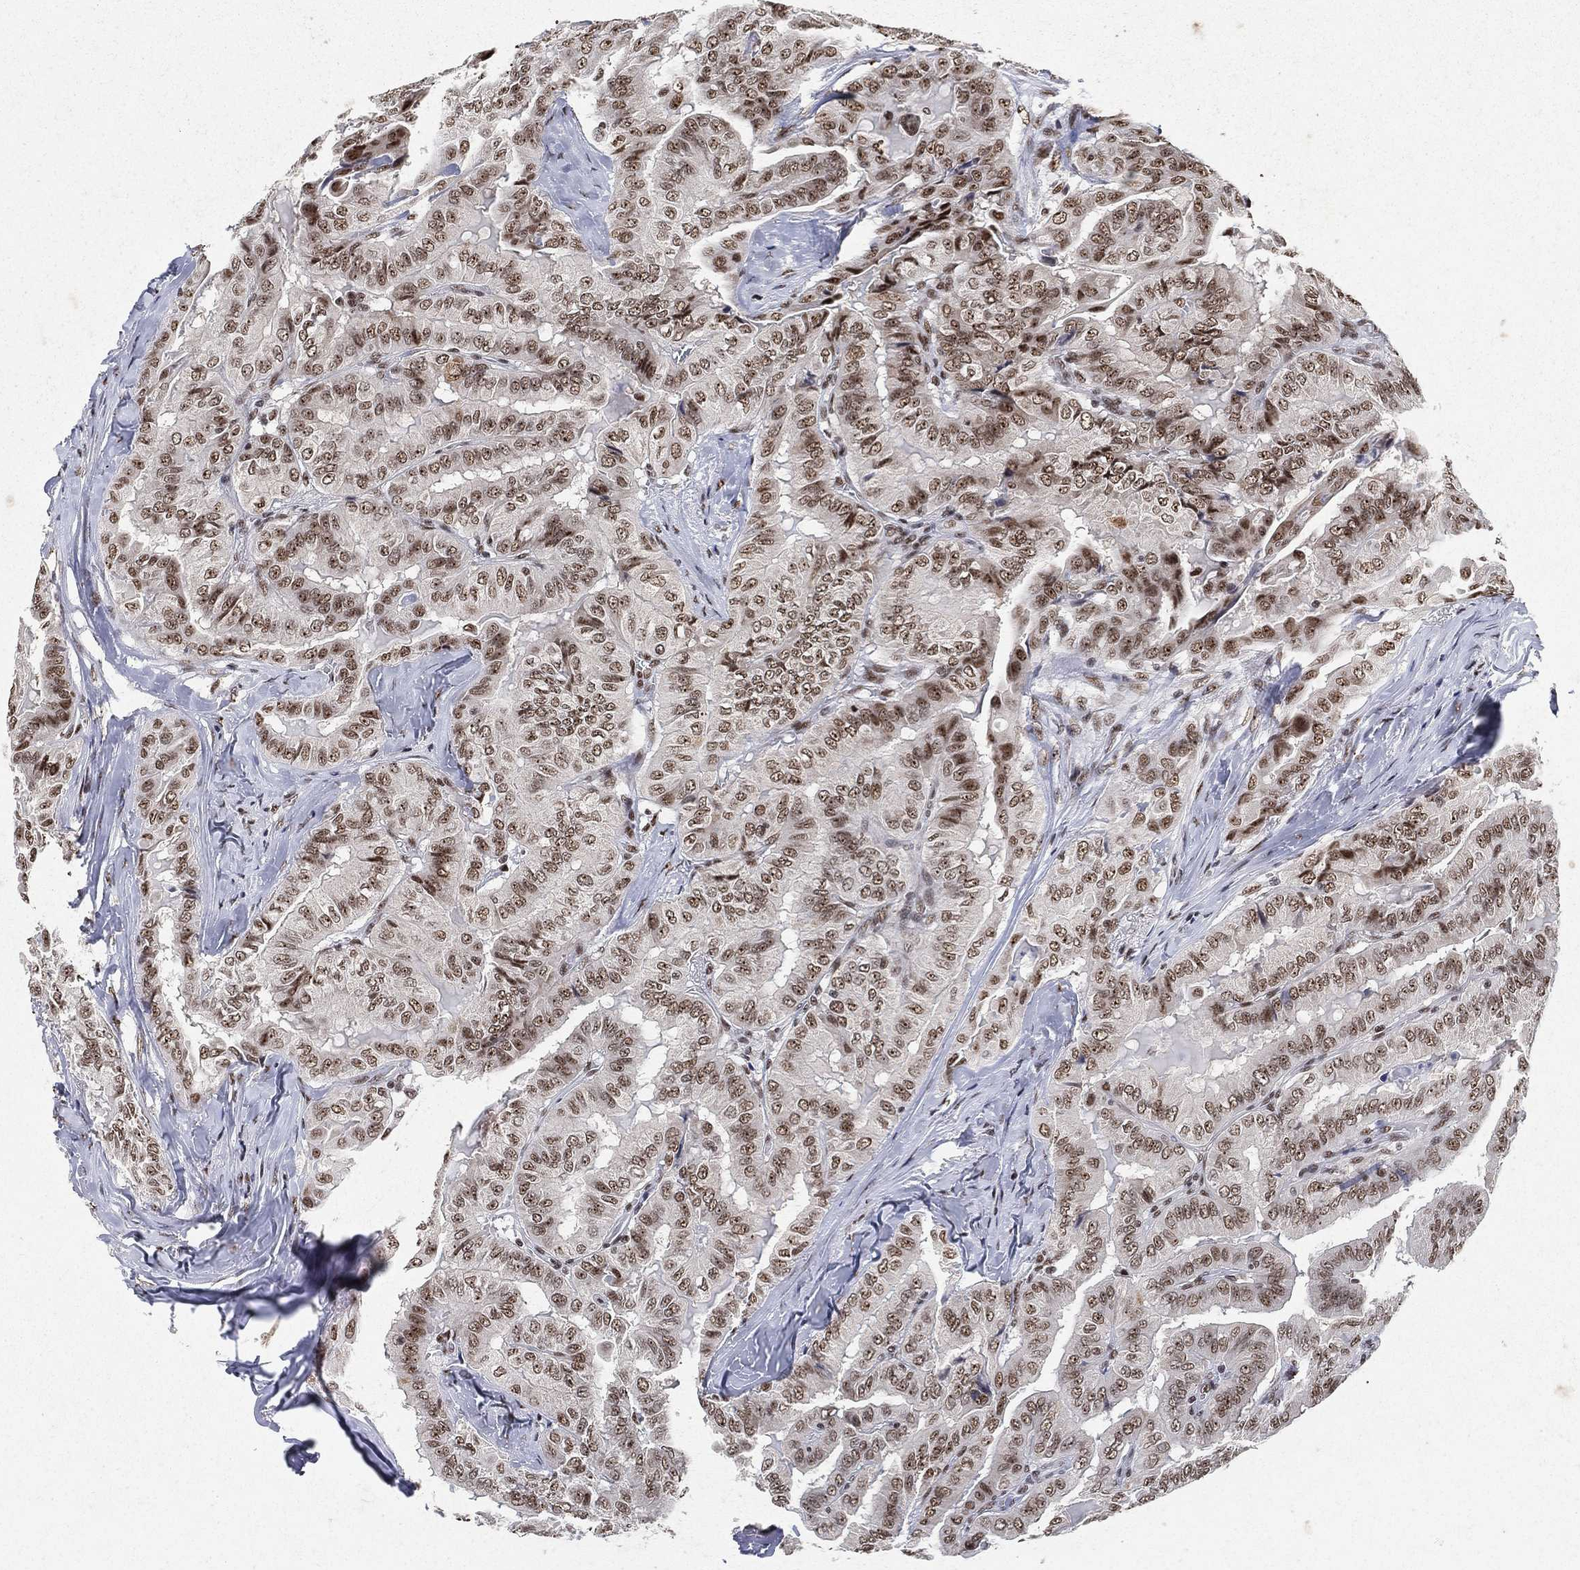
{"staining": {"intensity": "moderate", "quantity": "25%-75%", "location": "nuclear"}, "tissue": "thyroid cancer", "cell_type": "Tumor cells", "image_type": "cancer", "snomed": [{"axis": "morphology", "description": "Papillary adenocarcinoma, NOS"}, {"axis": "topography", "description": "Thyroid gland"}], "caption": "Thyroid cancer was stained to show a protein in brown. There is medium levels of moderate nuclear expression in about 25%-75% of tumor cells.", "gene": "DDX27", "patient": {"sex": "female", "age": 68}}